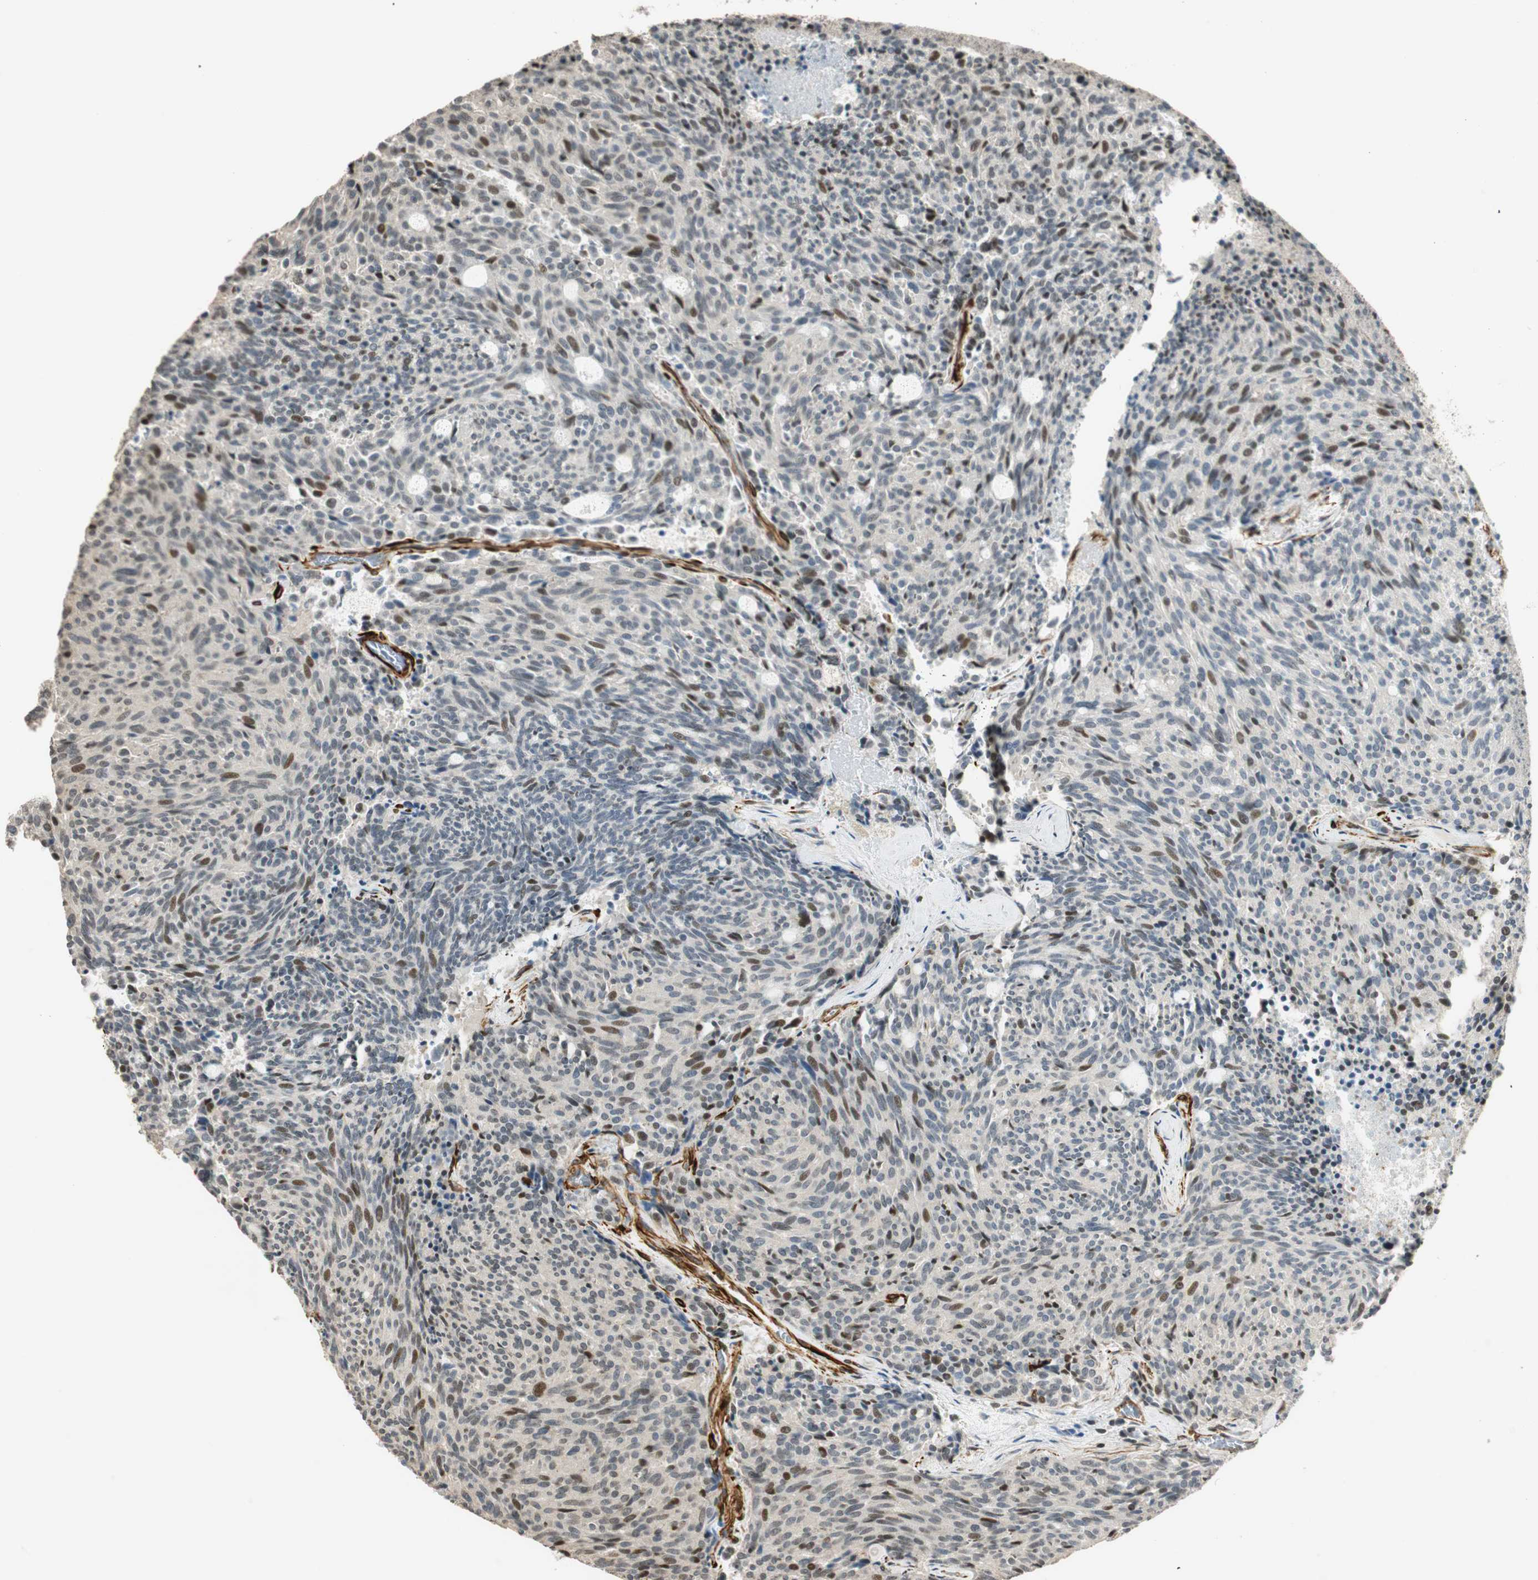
{"staining": {"intensity": "weak", "quantity": "<25%", "location": "cytoplasmic/membranous,nuclear"}, "tissue": "carcinoid", "cell_type": "Tumor cells", "image_type": "cancer", "snomed": [{"axis": "morphology", "description": "Carcinoid, malignant, NOS"}, {"axis": "topography", "description": "Pancreas"}], "caption": "Human carcinoid (malignant) stained for a protein using IHC shows no expression in tumor cells.", "gene": "NES", "patient": {"sex": "female", "age": 54}}